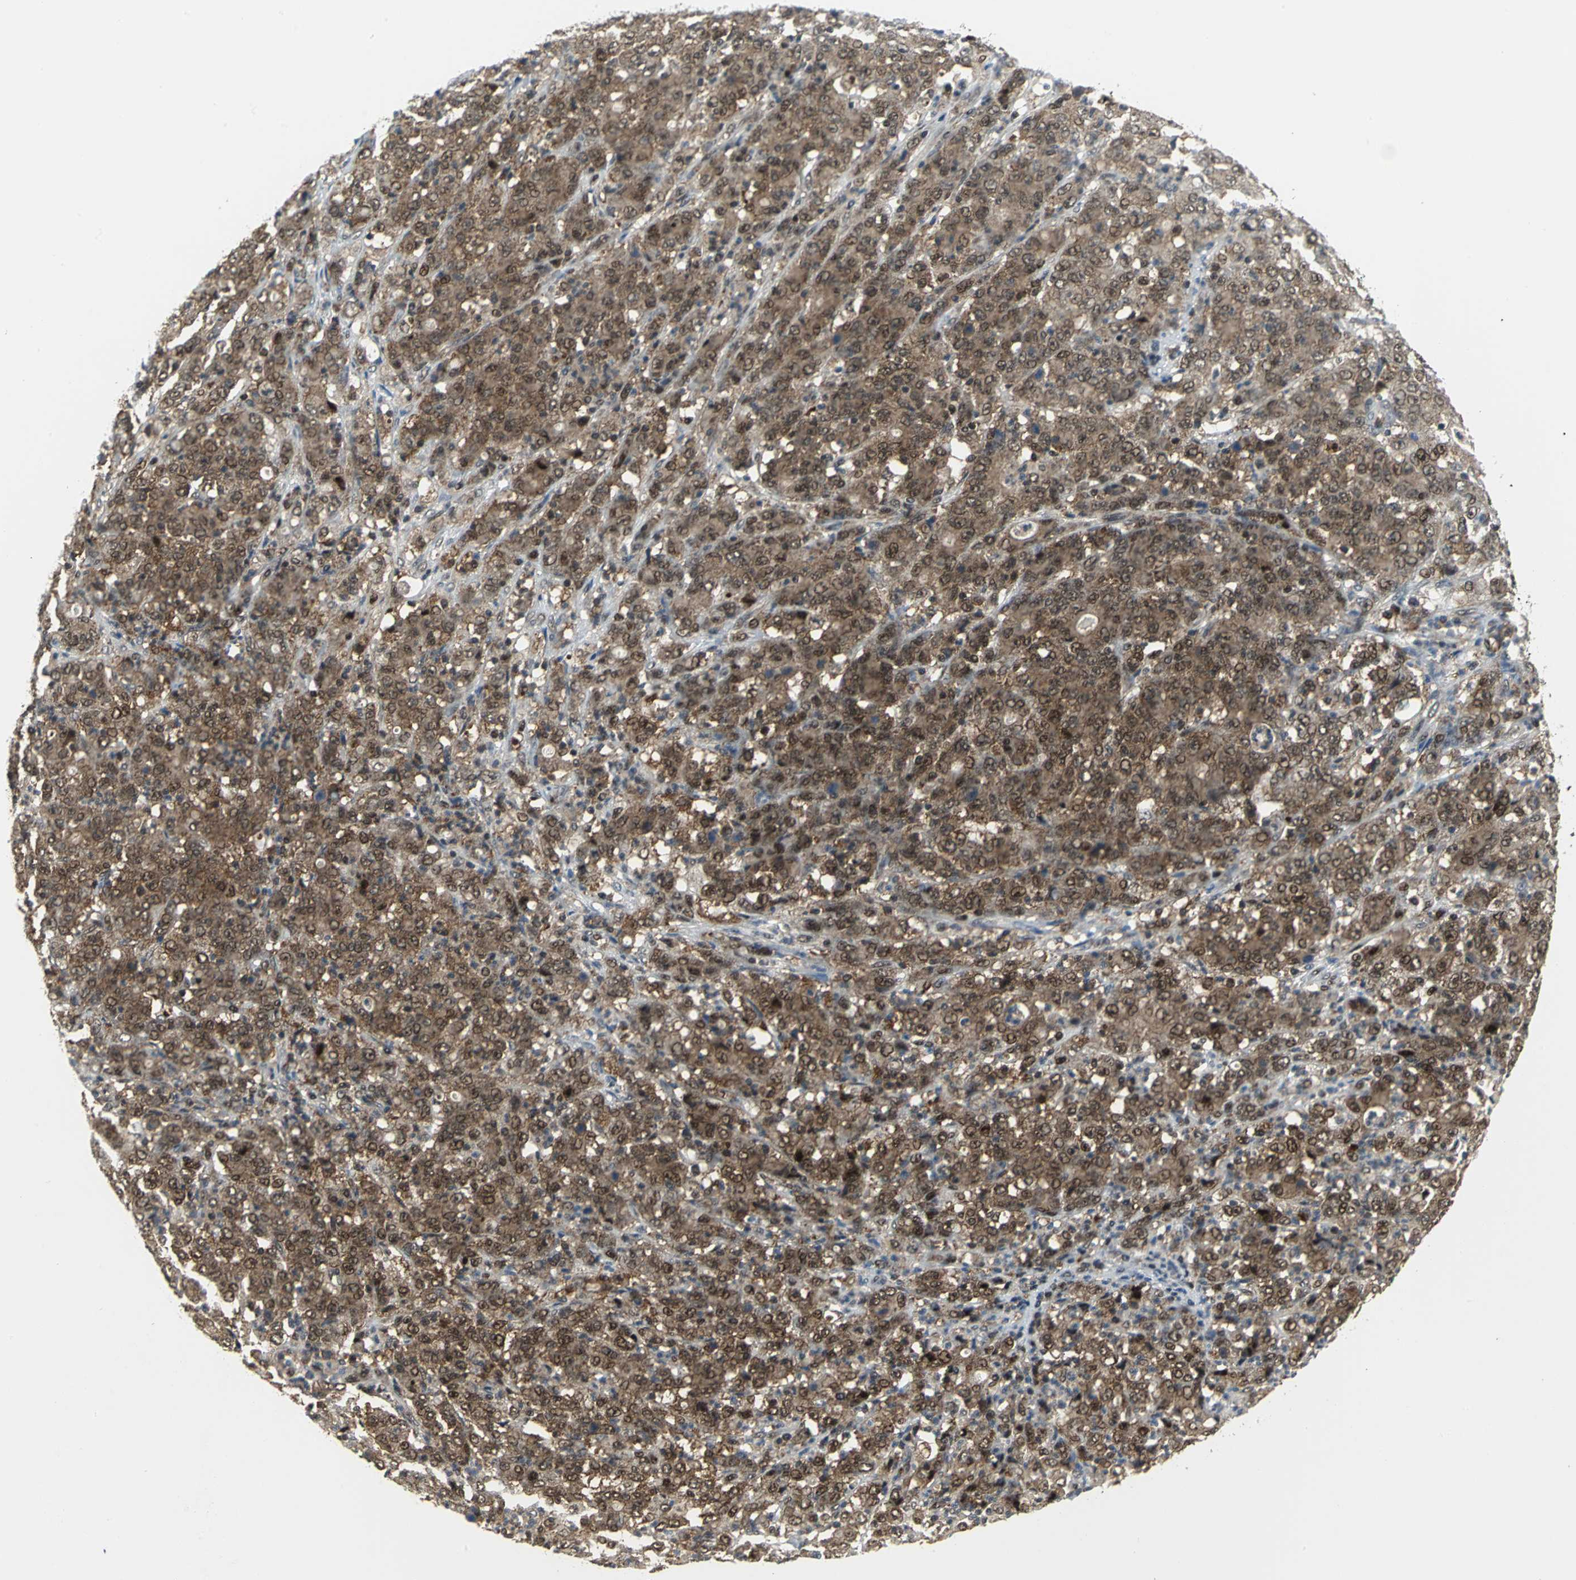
{"staining": {"intensity": "moderate", "quantity": ">75%", "location": "cytoplasmic/membranous,nuclear"}, "tissue": "stomach cancer", "cell_type": "Tumor cells", "image_type": "cancer", "snomed": [{"axis": "morphology", "description": "Adenocarcinoma, NOS"}, {"axis": "topography", "description": "Stomach, lower"}], "caption": "Immunohistochemistry (IHC) image of neoplastic tissue: stomach cancer stained using IHC reveals medium levels of moderate protein expression localized specifically in the cytoplasmic/membranous and nuclear of tumor cells, appearing as a cytoplasmic/membranous and nuclear brown color.", "gene": "PSMA4", "patient": {"sex": "female", "age": 71}}